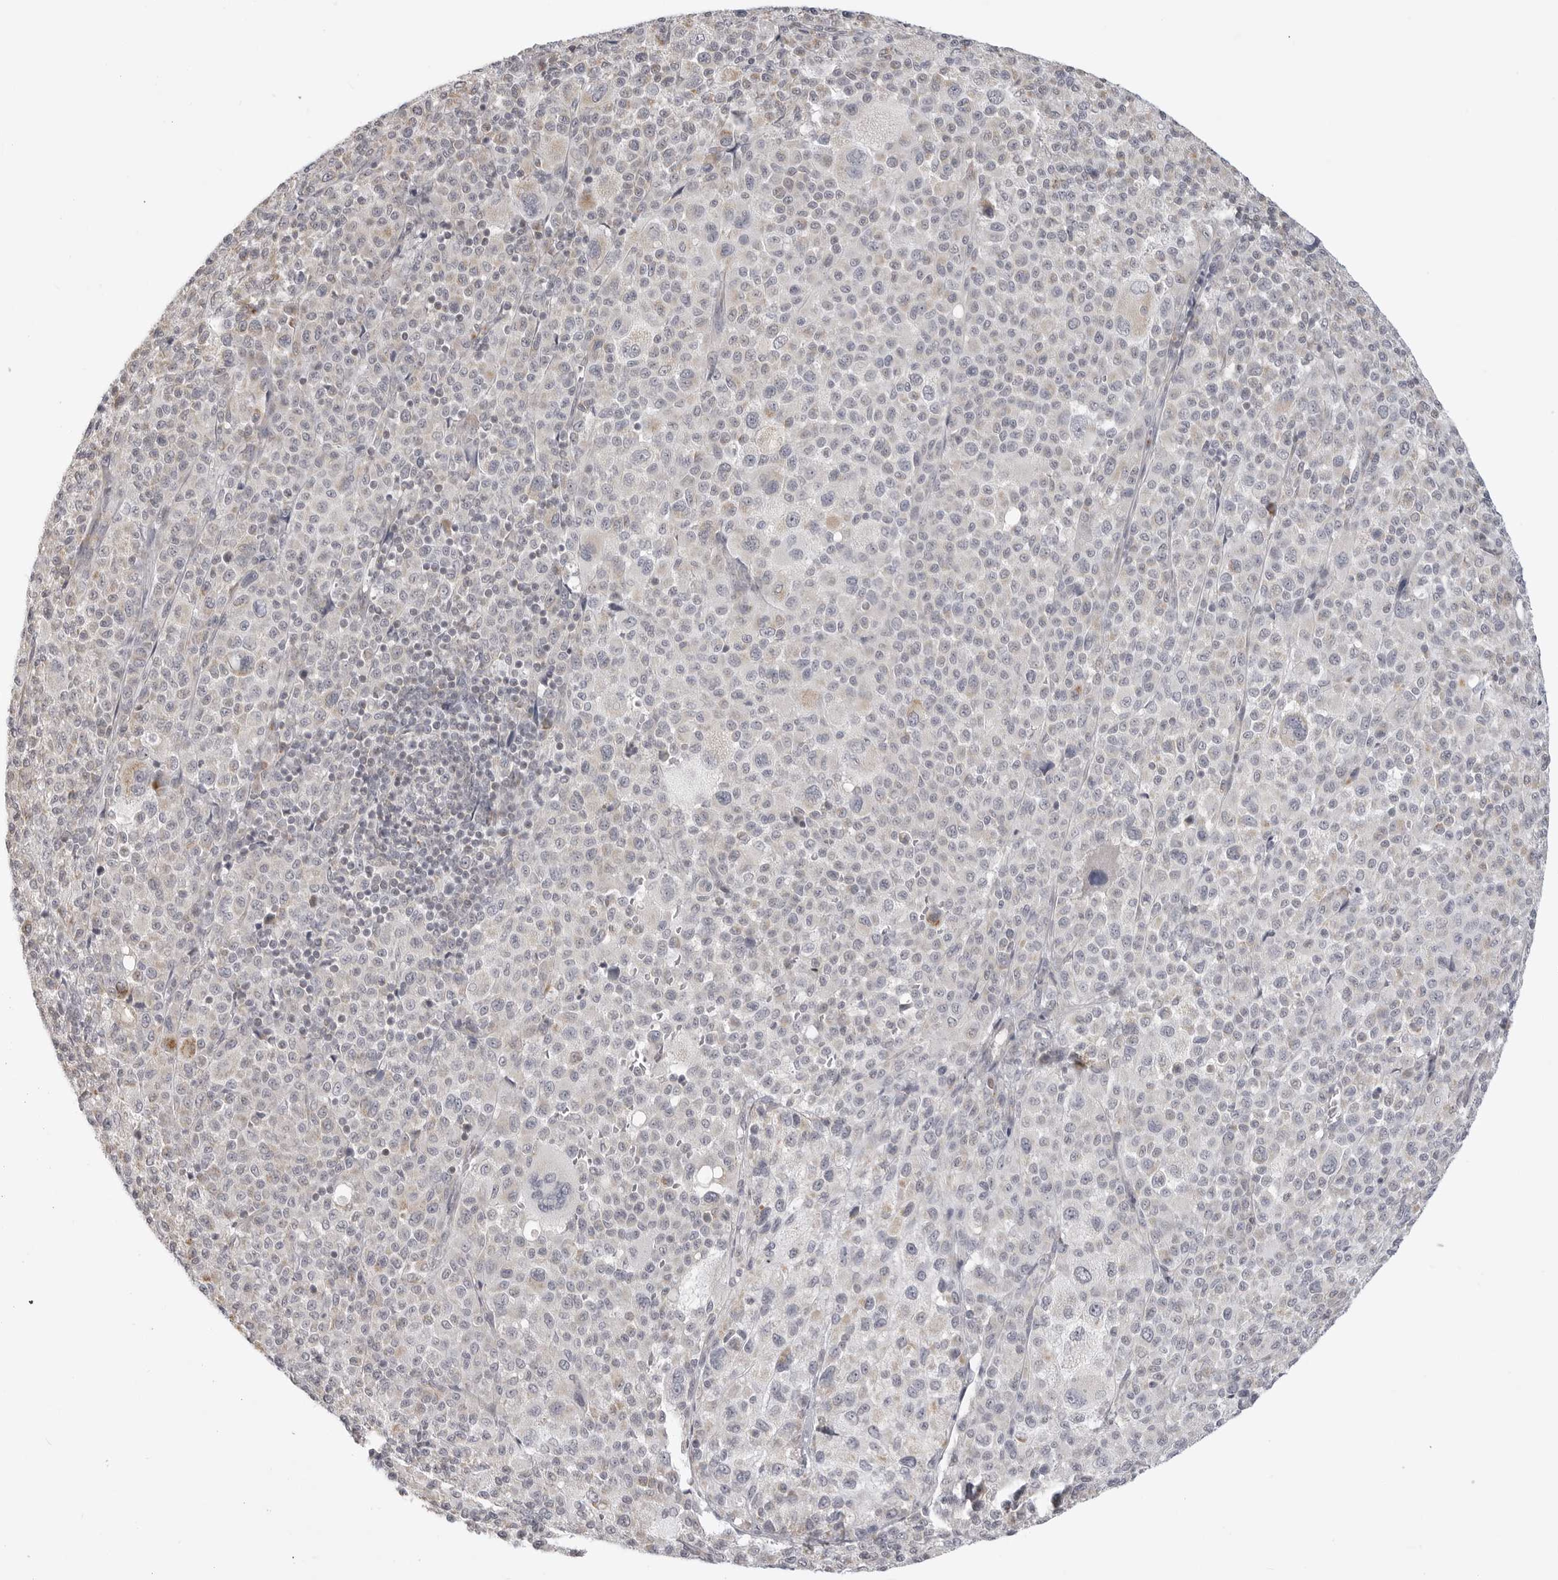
{"staining": {"intensity": "negative", "quantity": "none", "location": "none"}, "tissue": "melanoma", "cell_type": "Tumor cells", "image_type": "cancer", "snomed": [{"axis": "morphology", "description": "Malignant melanoma, Metastatic site"}, {"axis": "topography", "description": "Skin"}], "caption": "The image exhibits no significant positivity in tumor cells of melanoma.", "gene": "MAP7D1", "patient": {"sex": "female", "age": 74}}